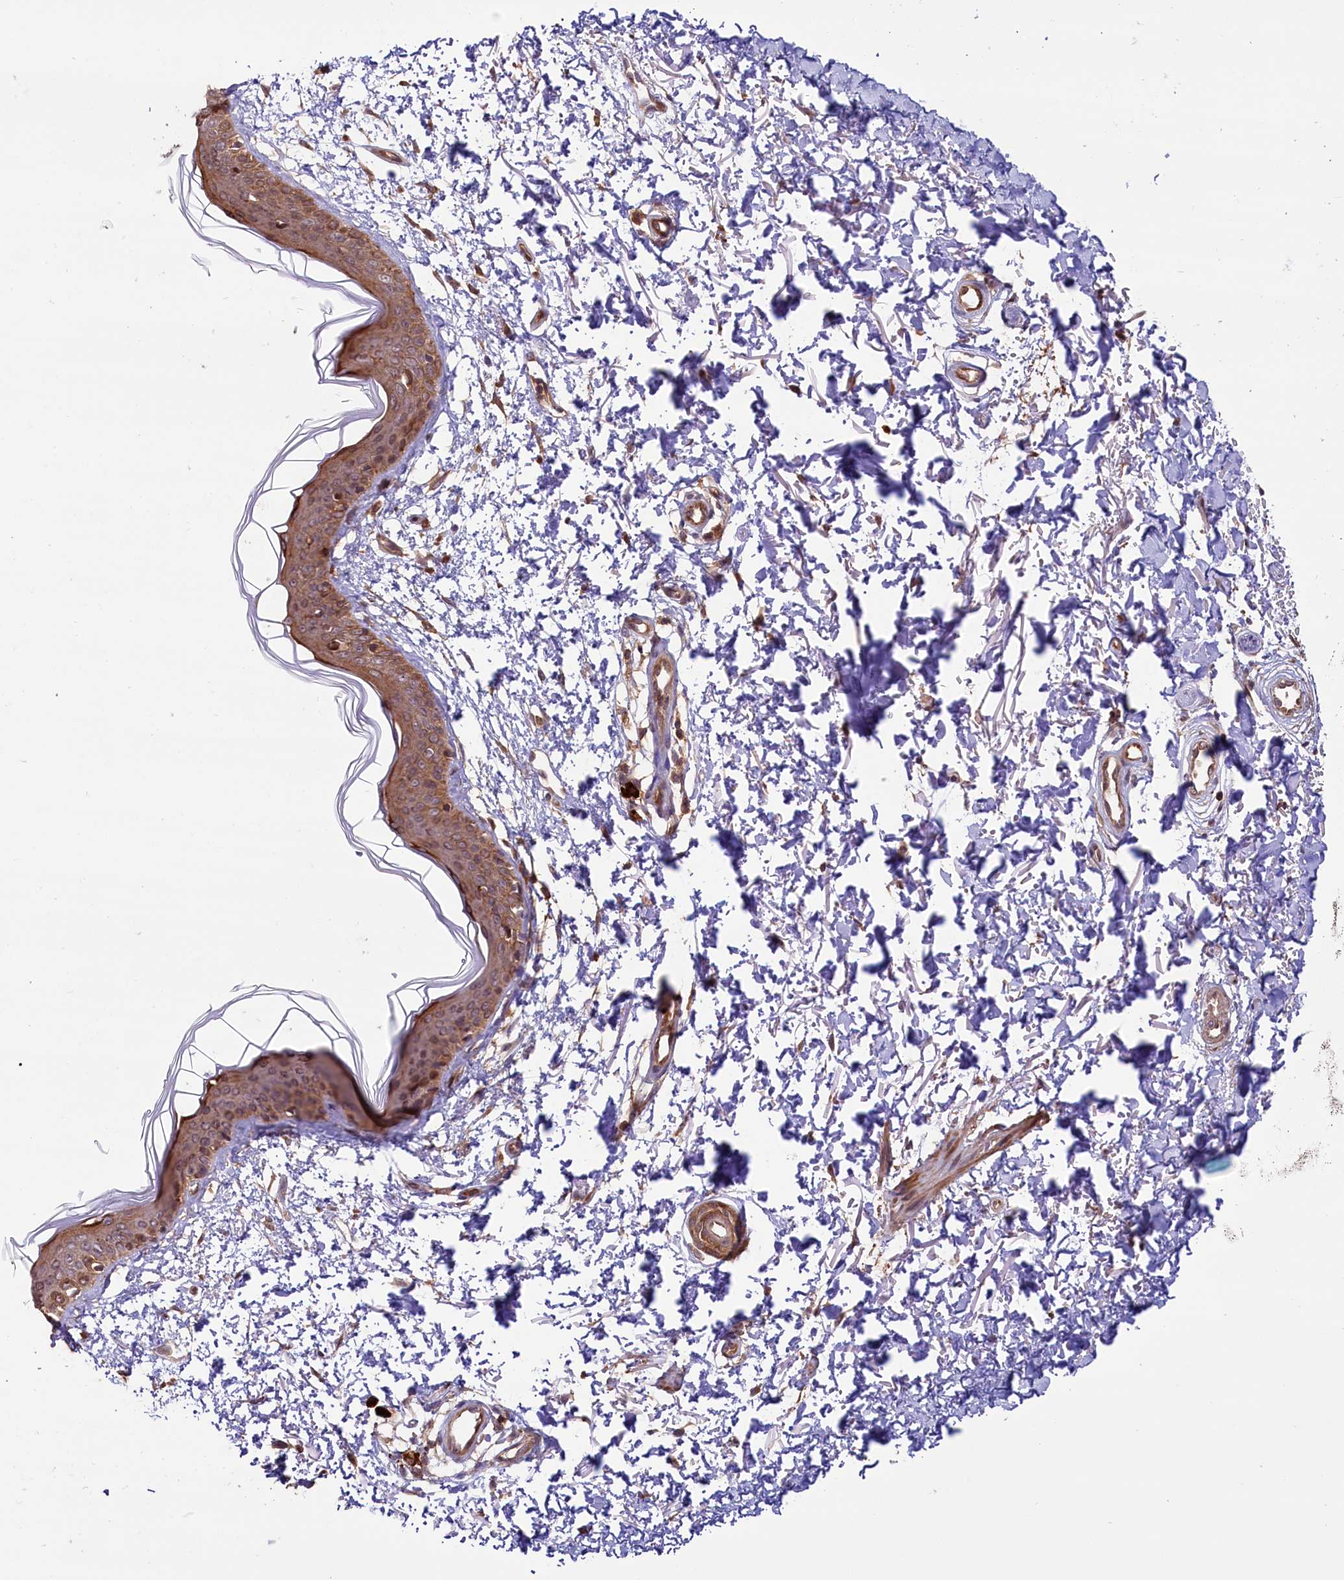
{"staining": {"intensity": "moderate", "quantity": ">75%", "location": "cytoplasmic/membranous"}, "tissue": "skin", "cell_type": "Fibroblasts", "image_type": "normal", "snomed": [{"axis": "morphology", "description": "Normal tissue, NOS"}, {"axis": "topography", "description": "Skin"}], "caption": "Brown immunohistochemical staining in normal skin reveals moderate cytoplasmic/membranous positivity in about >75% of fibroblasts.", "gene": "RIC8A", "patient": {"sex": "male", "age": 66}}